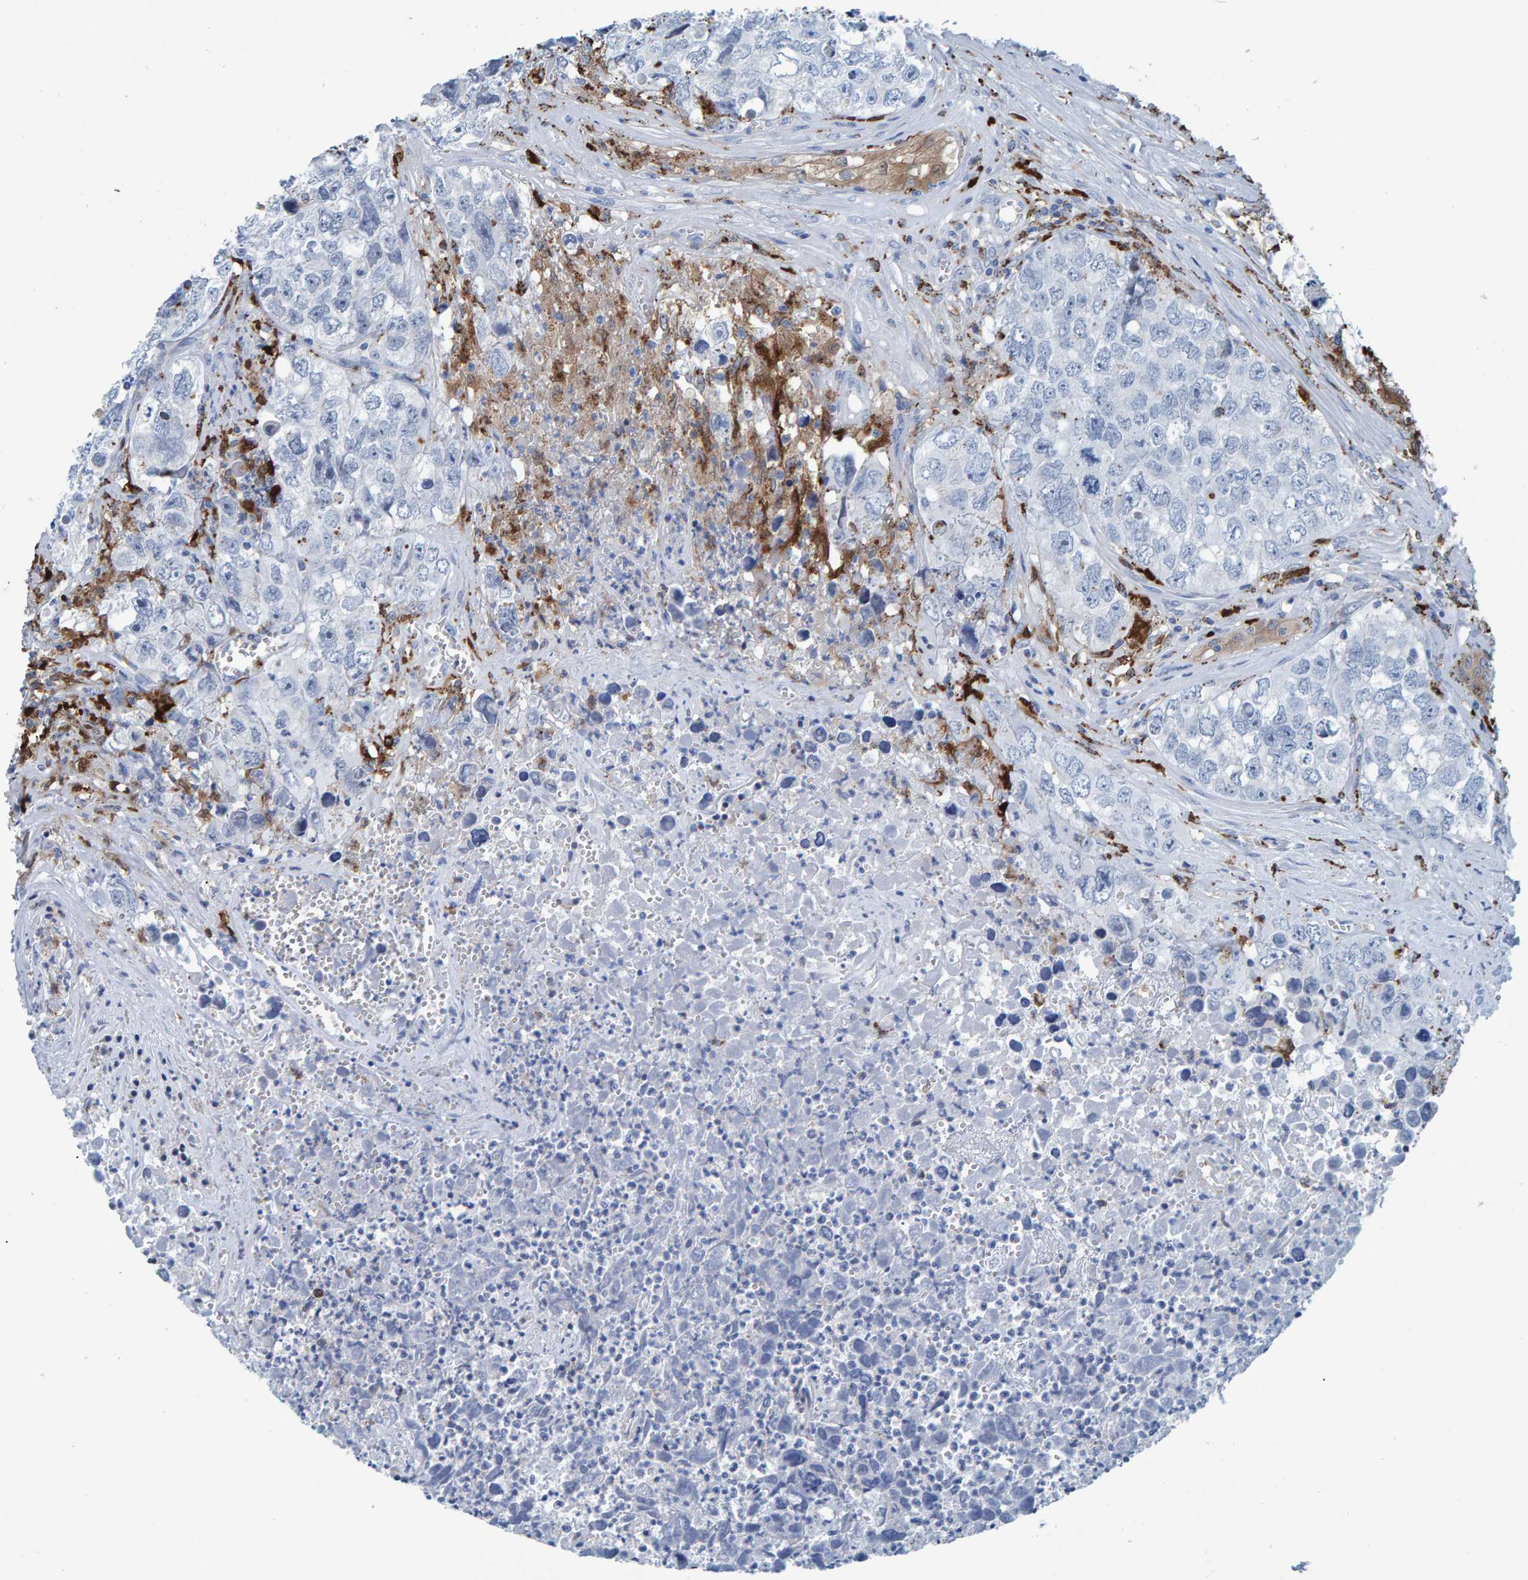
{"staining": {"intensity": "negative", "quantity": "none", "location": "none"}, "tissue": "testis cancer", "cell_type": "Tumor cells", "image_type": "cancer", "snomed": [{"axis": "morphology", "description": "Seminoma, NOS"}, {"axis": "morphology", "description": "Carcinoma, Embryonal, NOS"}, {"axis": "topography", "description": "Testis"}], "caption": "DAB immunohistochemical staining of human testis embryonal carcinoma demonstrates no significant staining in tumor cells. (DAB (3,3'-diaminobenzidine) IHC visualized using brightfield microscopy, high magnification).", "gene": "IDO1", "patient": {"sex": "male", "age": 43}}